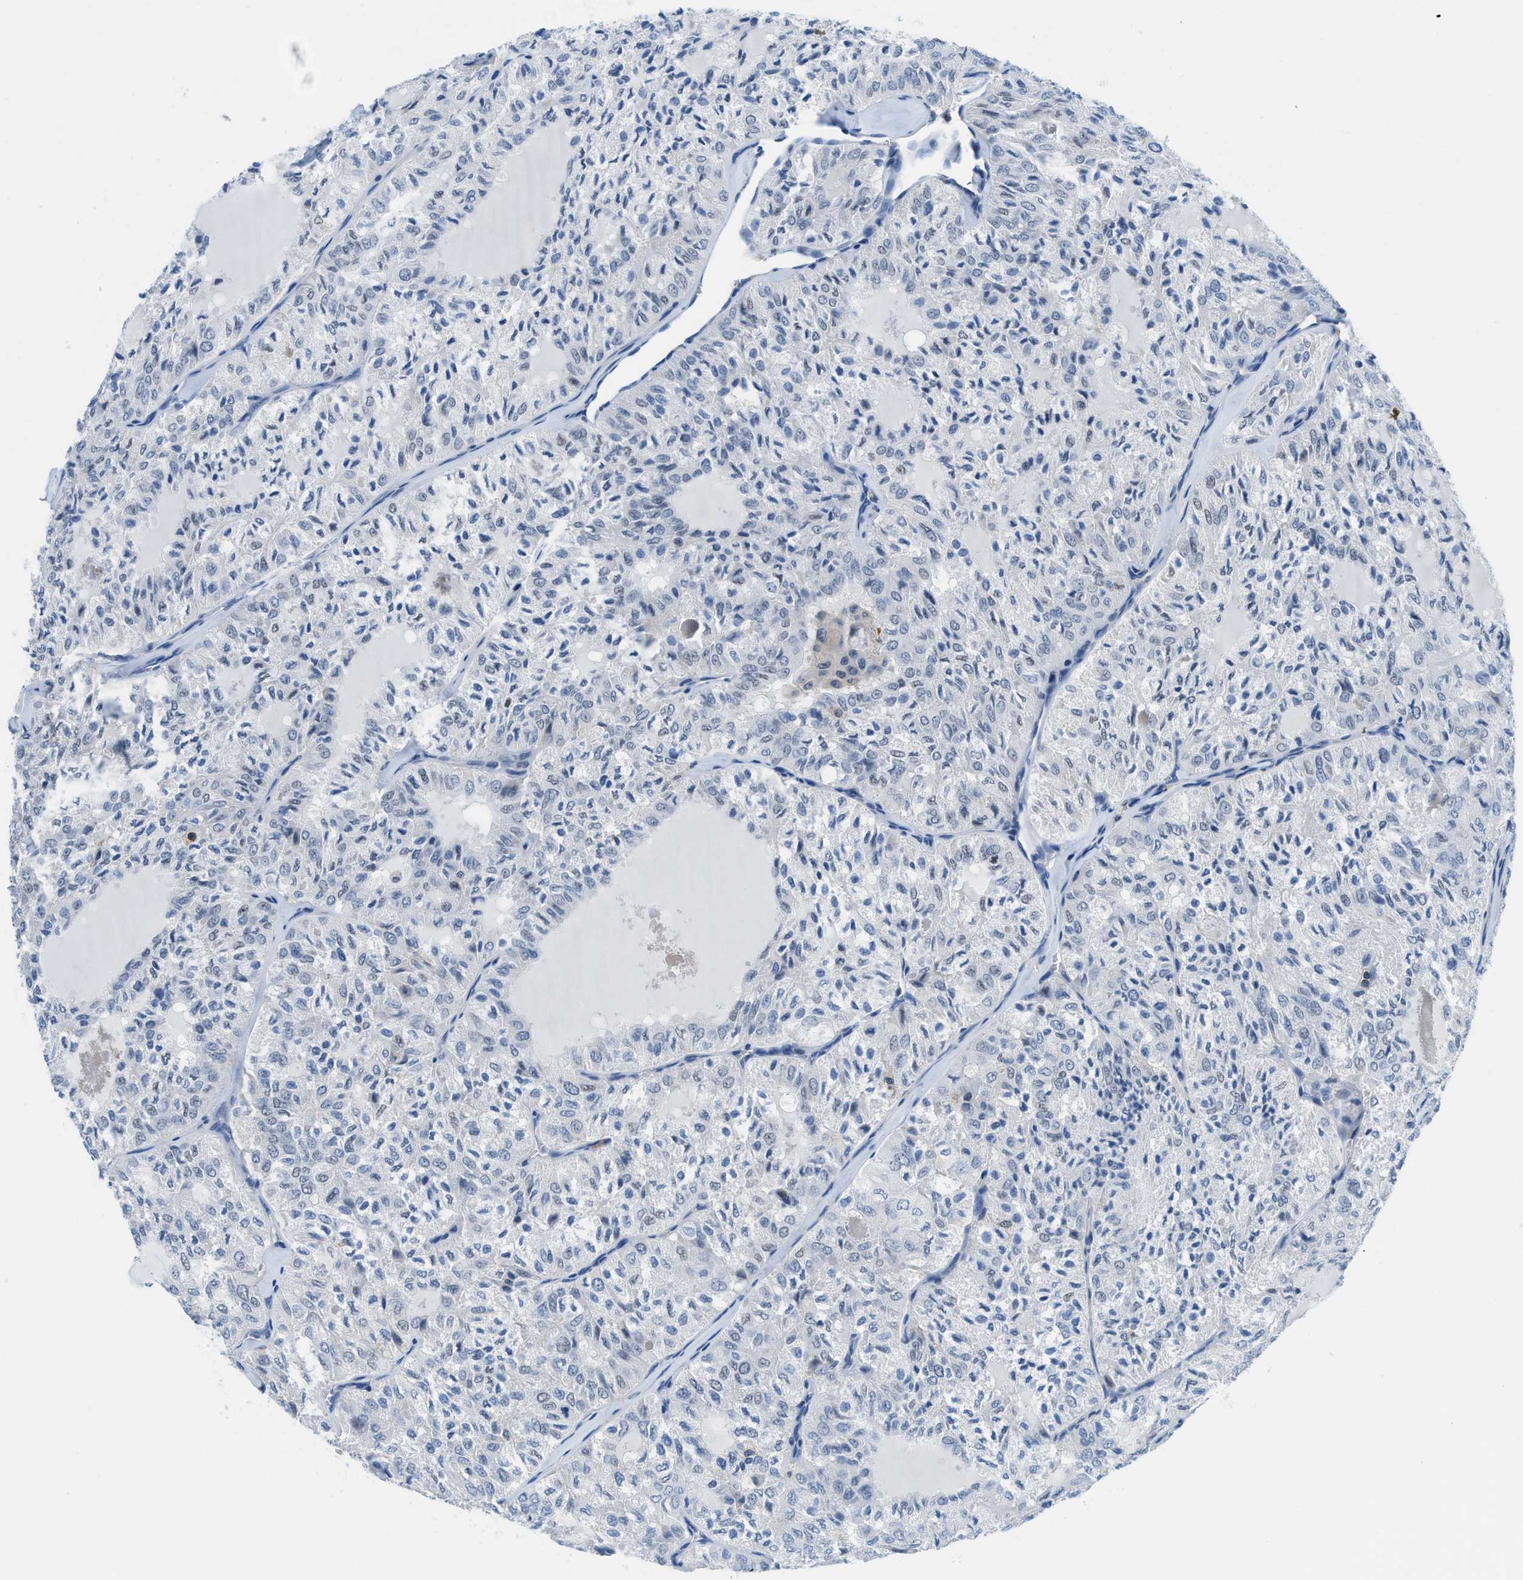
{"staining": {"intensity": "negative", "quantity": "none", "location": "none"}, "tissue": "thyroid cancer", "cell_type": "Tumor cells", "image_type": "cancer", "snomed": [{"axis": "morphology", "description": "Follicular adenoma carcinoma, NOS"}, {"axis": "topography", "description": "Thyroid gland"}], "caption": "This is an immunohistochemistry histopathology image of human thyroid cancer. There is no positivity in tumor cells.", "gene": "FAM151A", "patient": {"sex": "male", "age": 75}}